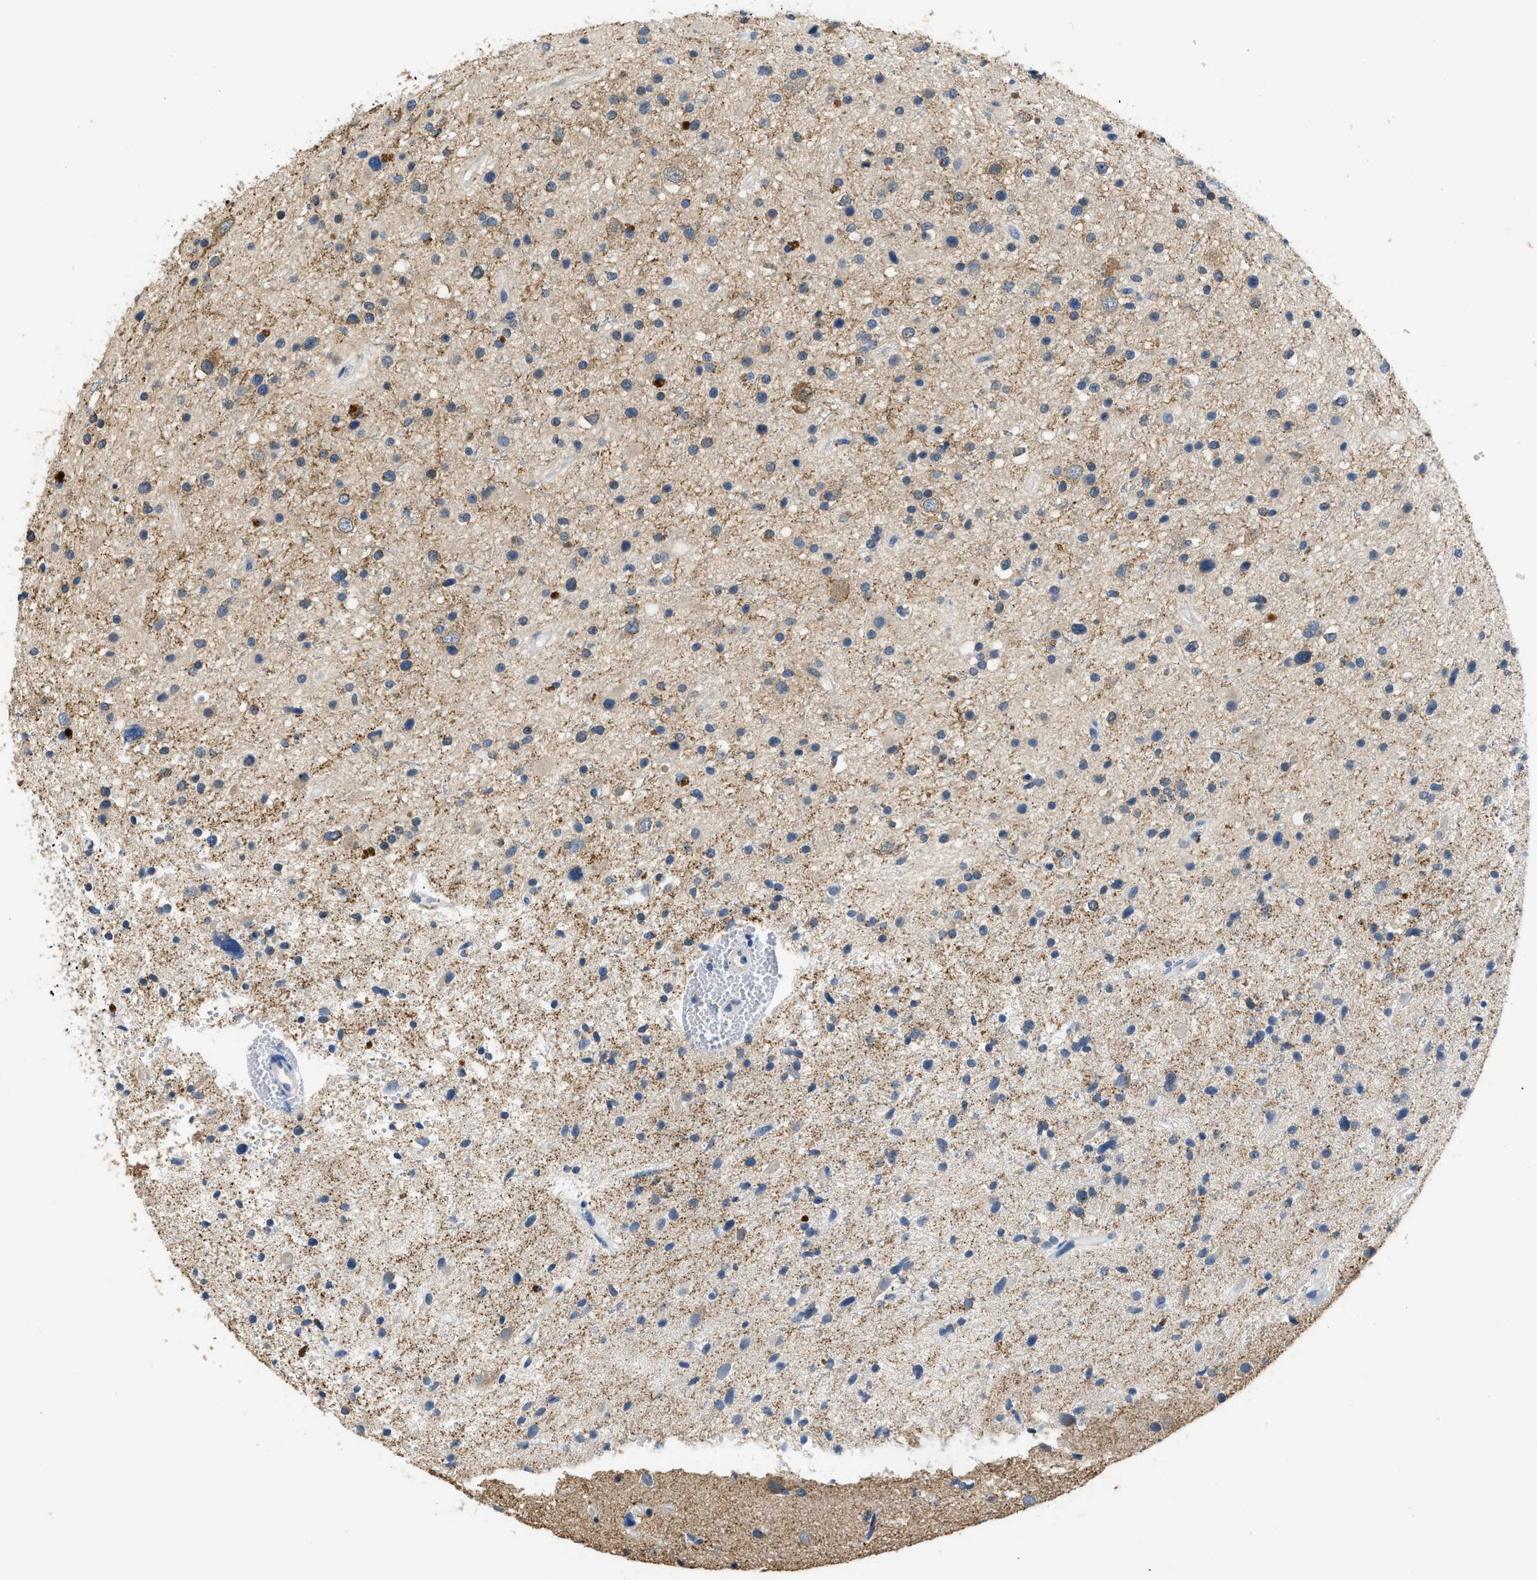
{"staining": {"intensity": "weak", "quantity": "25%-75%", "location": "cytoplasmic/membranous"}, "tissue": "glioma", "cell_type": "Tumor cells", "image_type": "cancer", "snomed": [{"axis": "morphology", "description": "Glioma, malignant, High grade"}, {"axis": "topography", "description": "Brain"}], "caption": "Weak cytoplasmic/membranous positivity for a protein is present in about 25%-75% of tumor cells of glioma using immunohistochemistry.", "gene": "TOMM34", "patient": {"sex": "male", "age": 33}}